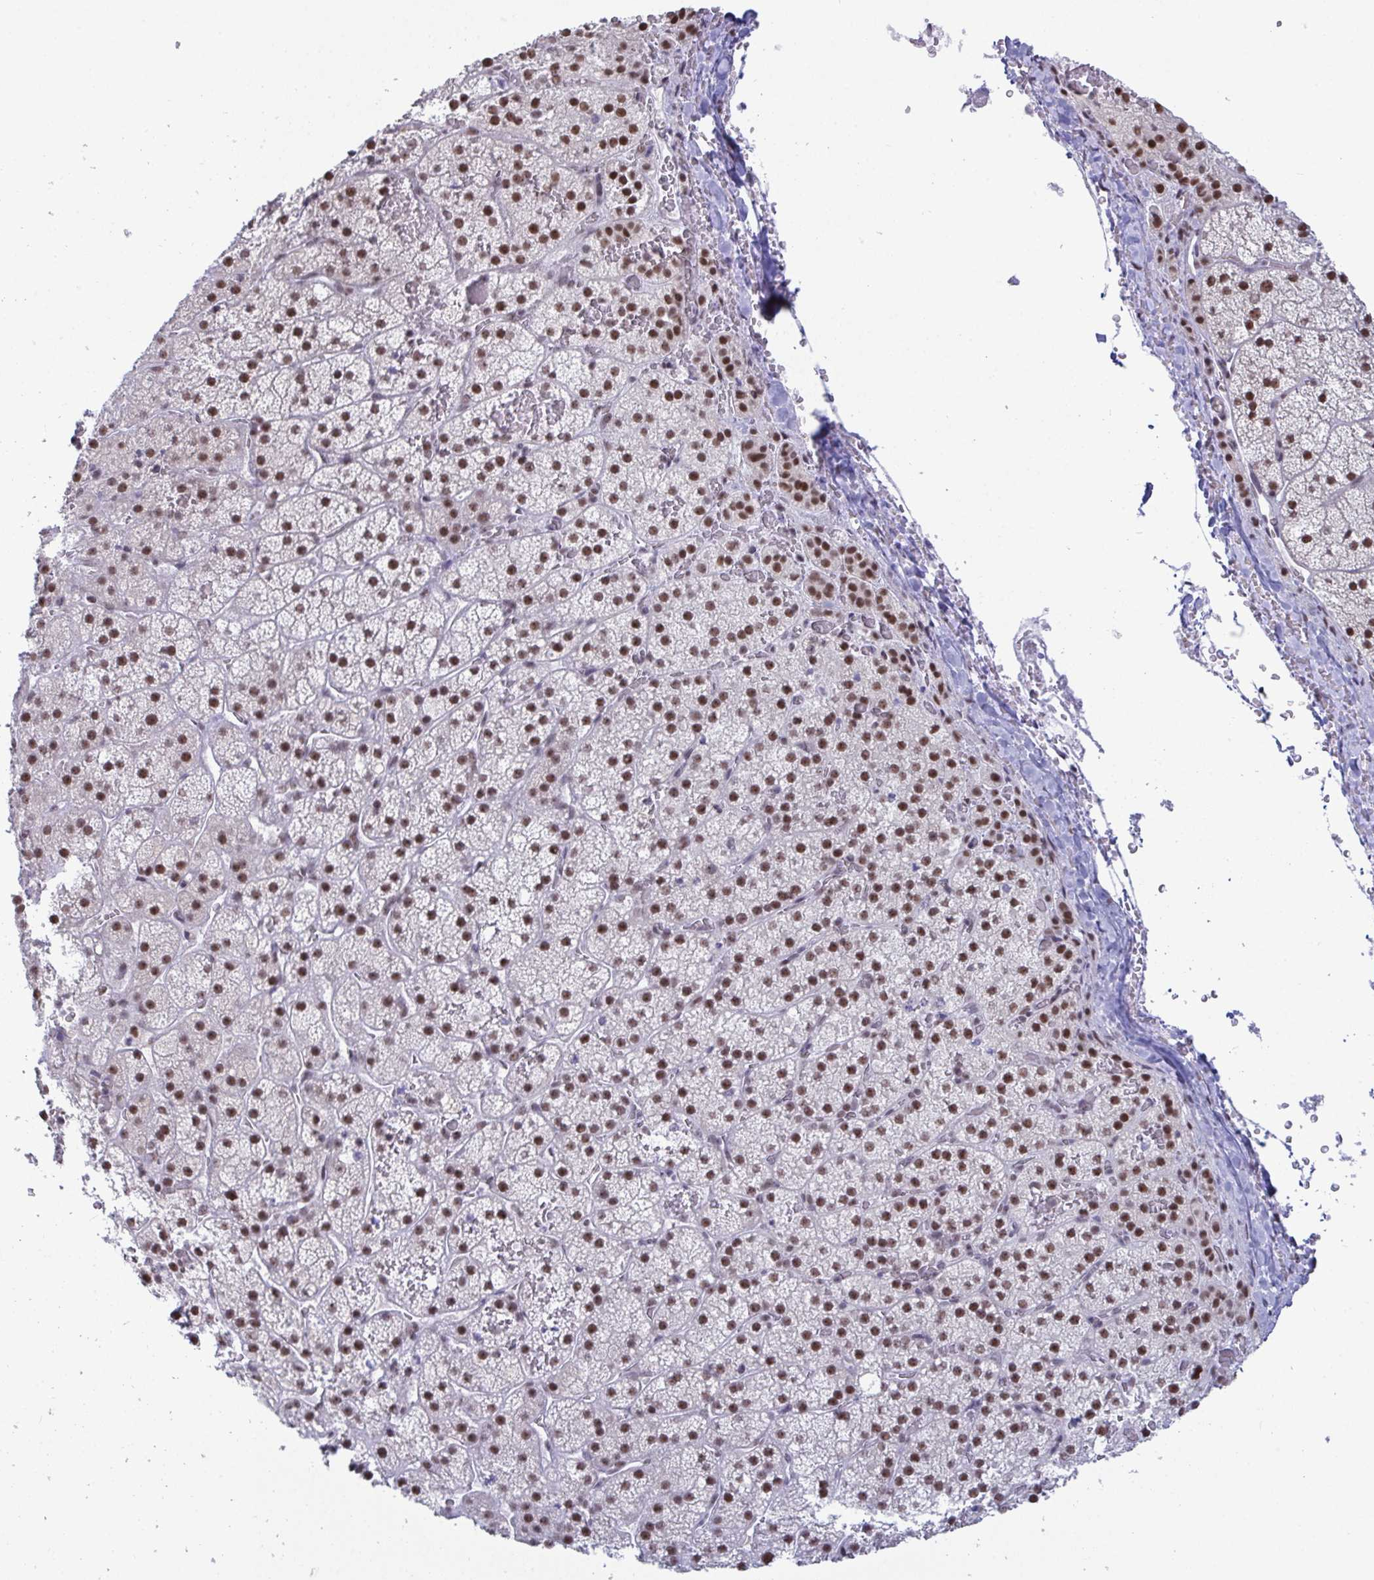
{"staining": {"intensity": "moderate", "quantity": ">75%", "location": "nuclear"}, "tissue": "adrenal gland", "cell_type": "Glandular cells", "image_type": "normal", "snomed": [{"axis": "morphology", "description": "Normal tissue, NOS"}, {"axis": "topography", "description": "Adrenal gland"}], "caption": "Adrenal gland stained for a protein (brown) exhibits moderate nuclear positive positivity in approximately >75% of glandular cells.", "gene": "SUPT16H", "patient": {"sex": "male", "age": 53}}